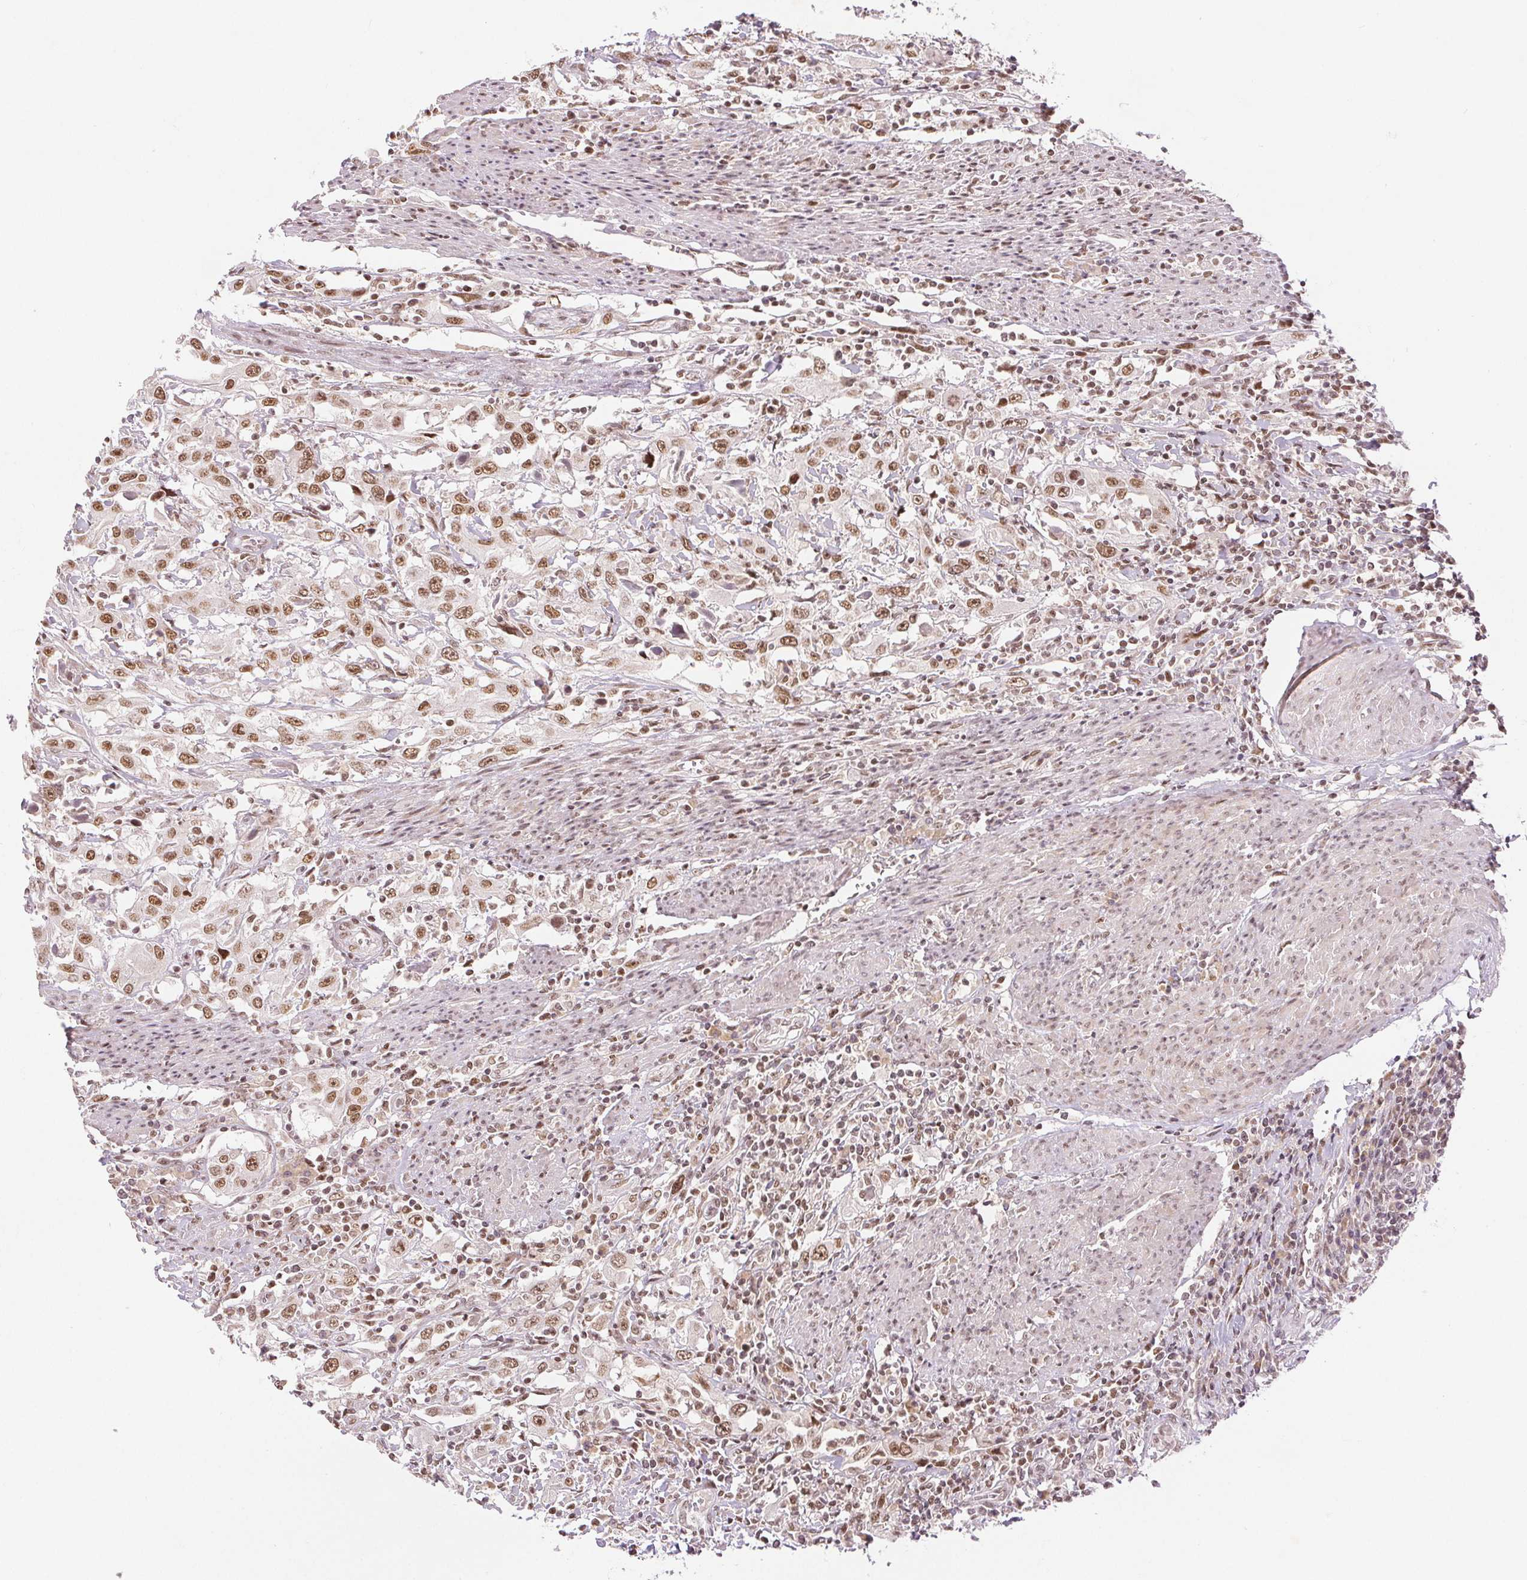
{"staining": {"intensity": "moderate", "quantity": ">75%", "location": "nuclear"}, "tissue": "urothelial cancer", "cell_type": "Tumor cells", "image_type": "cancer", "snomed": [{"axis": "morphology", "description": "Urothelial carcinoma, High grade"}, {"axis": "topography", "description": "Urinary bladder"}], "caption": "A medium amount of moderate nuclear expression is seen in approximately >75% of tumor cells in urothelial carcinoma (high-grade) tissue.", "gene": "DEK", "patient": {"sex": "male", "age": 61}}